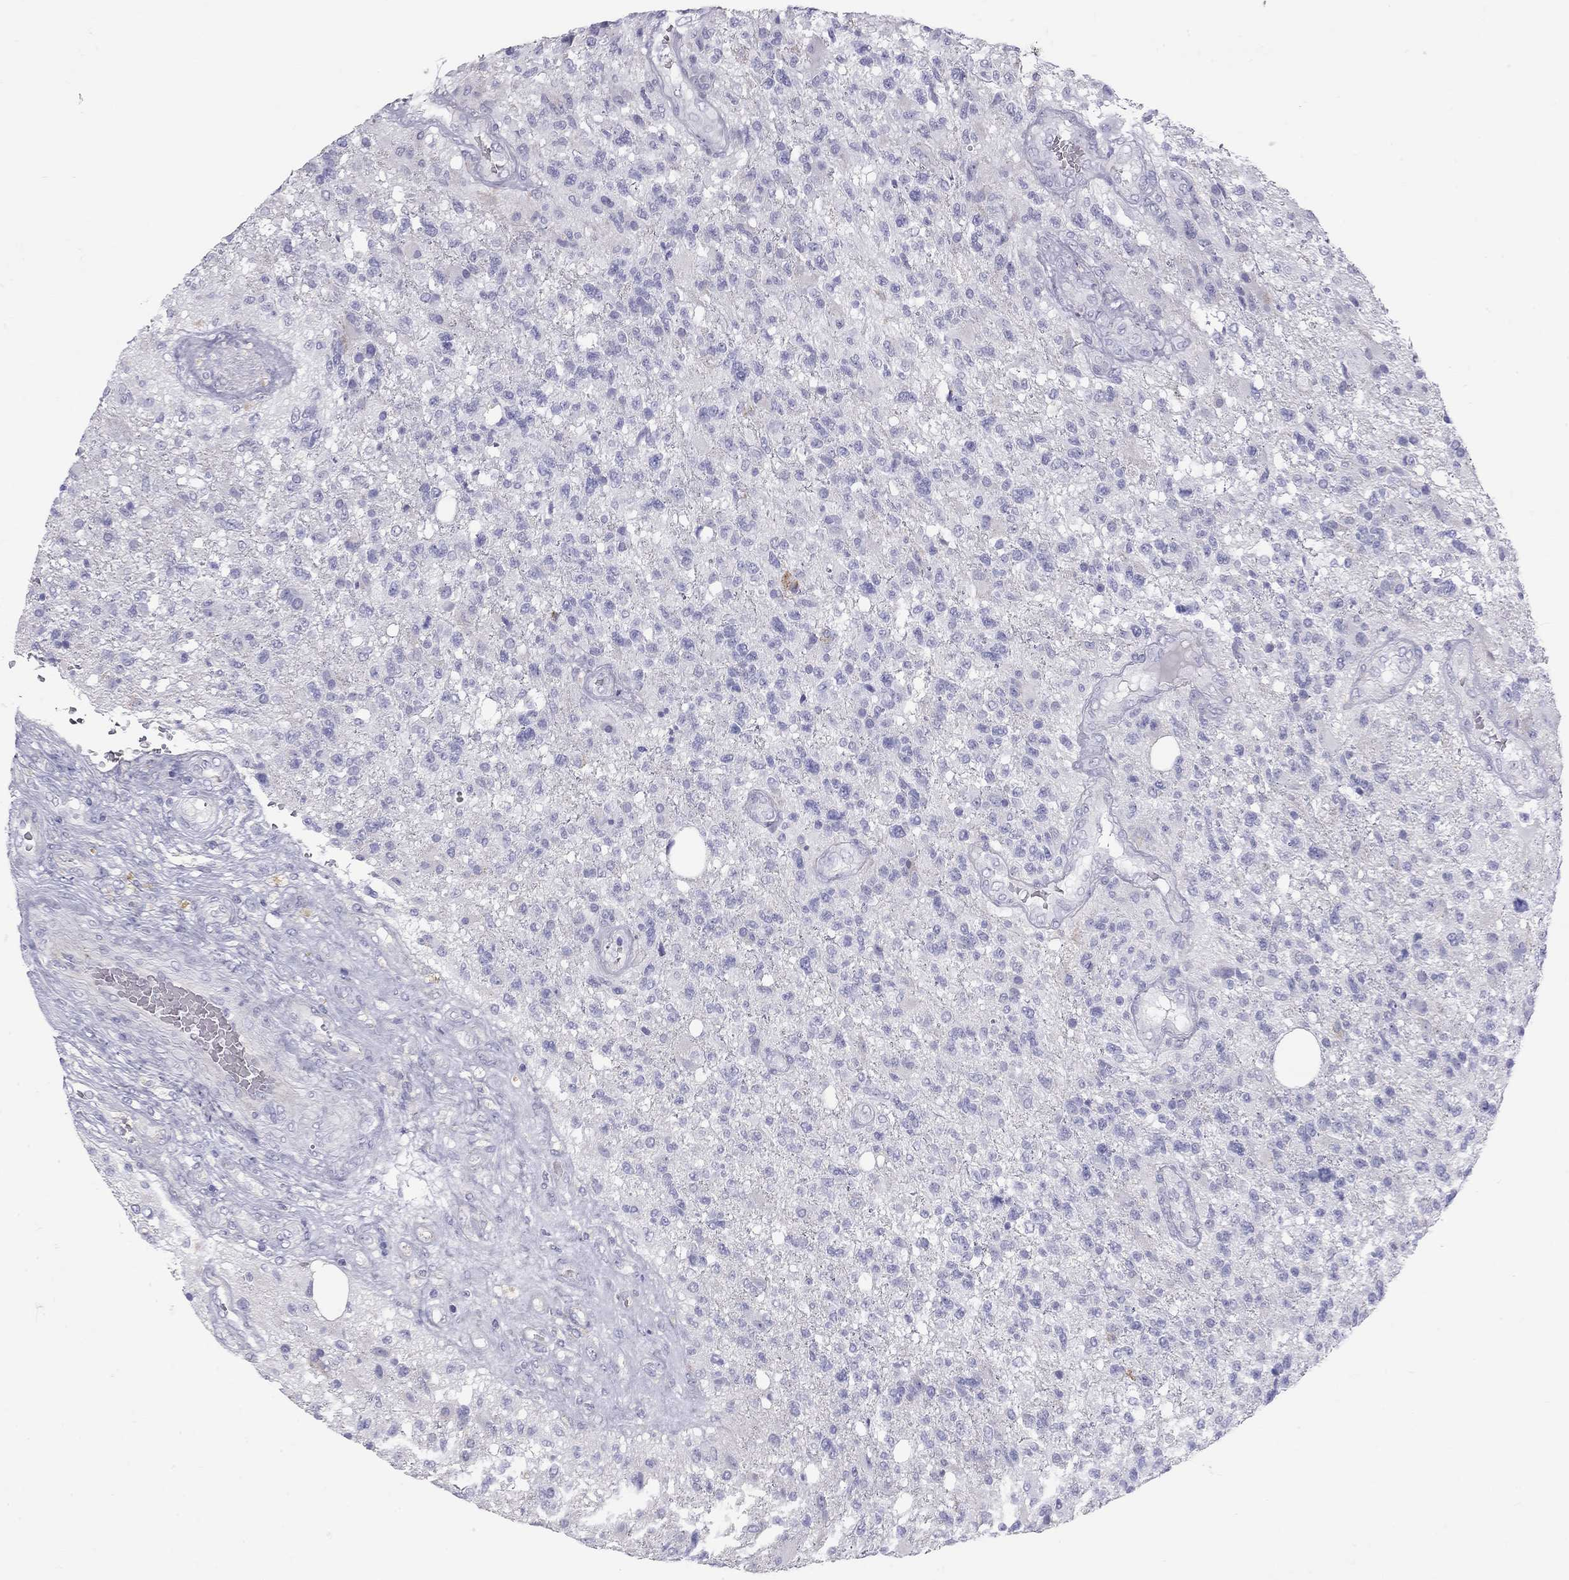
{"staining": {"intensity": "negative", "quantity": "none", "location": "none"}, "tissue": "glioma", "cell_type": "Tumor cells", "image_type": "cancer", "snomed": [{"axis": "morphology", "description": "Glioma, malignant, High grade"}, {"axis": "topography", "description": "Brain"}], "caption": "High magnification brightfield microscopy of glioma stained with DAB (3,3'-diaminobenzidine) (brown) and counterstained with hematoxylin (blue): tumor cells show no significant staining.", "gene": "TDRD6", "patient": {"sex": "male", "age": 56}}